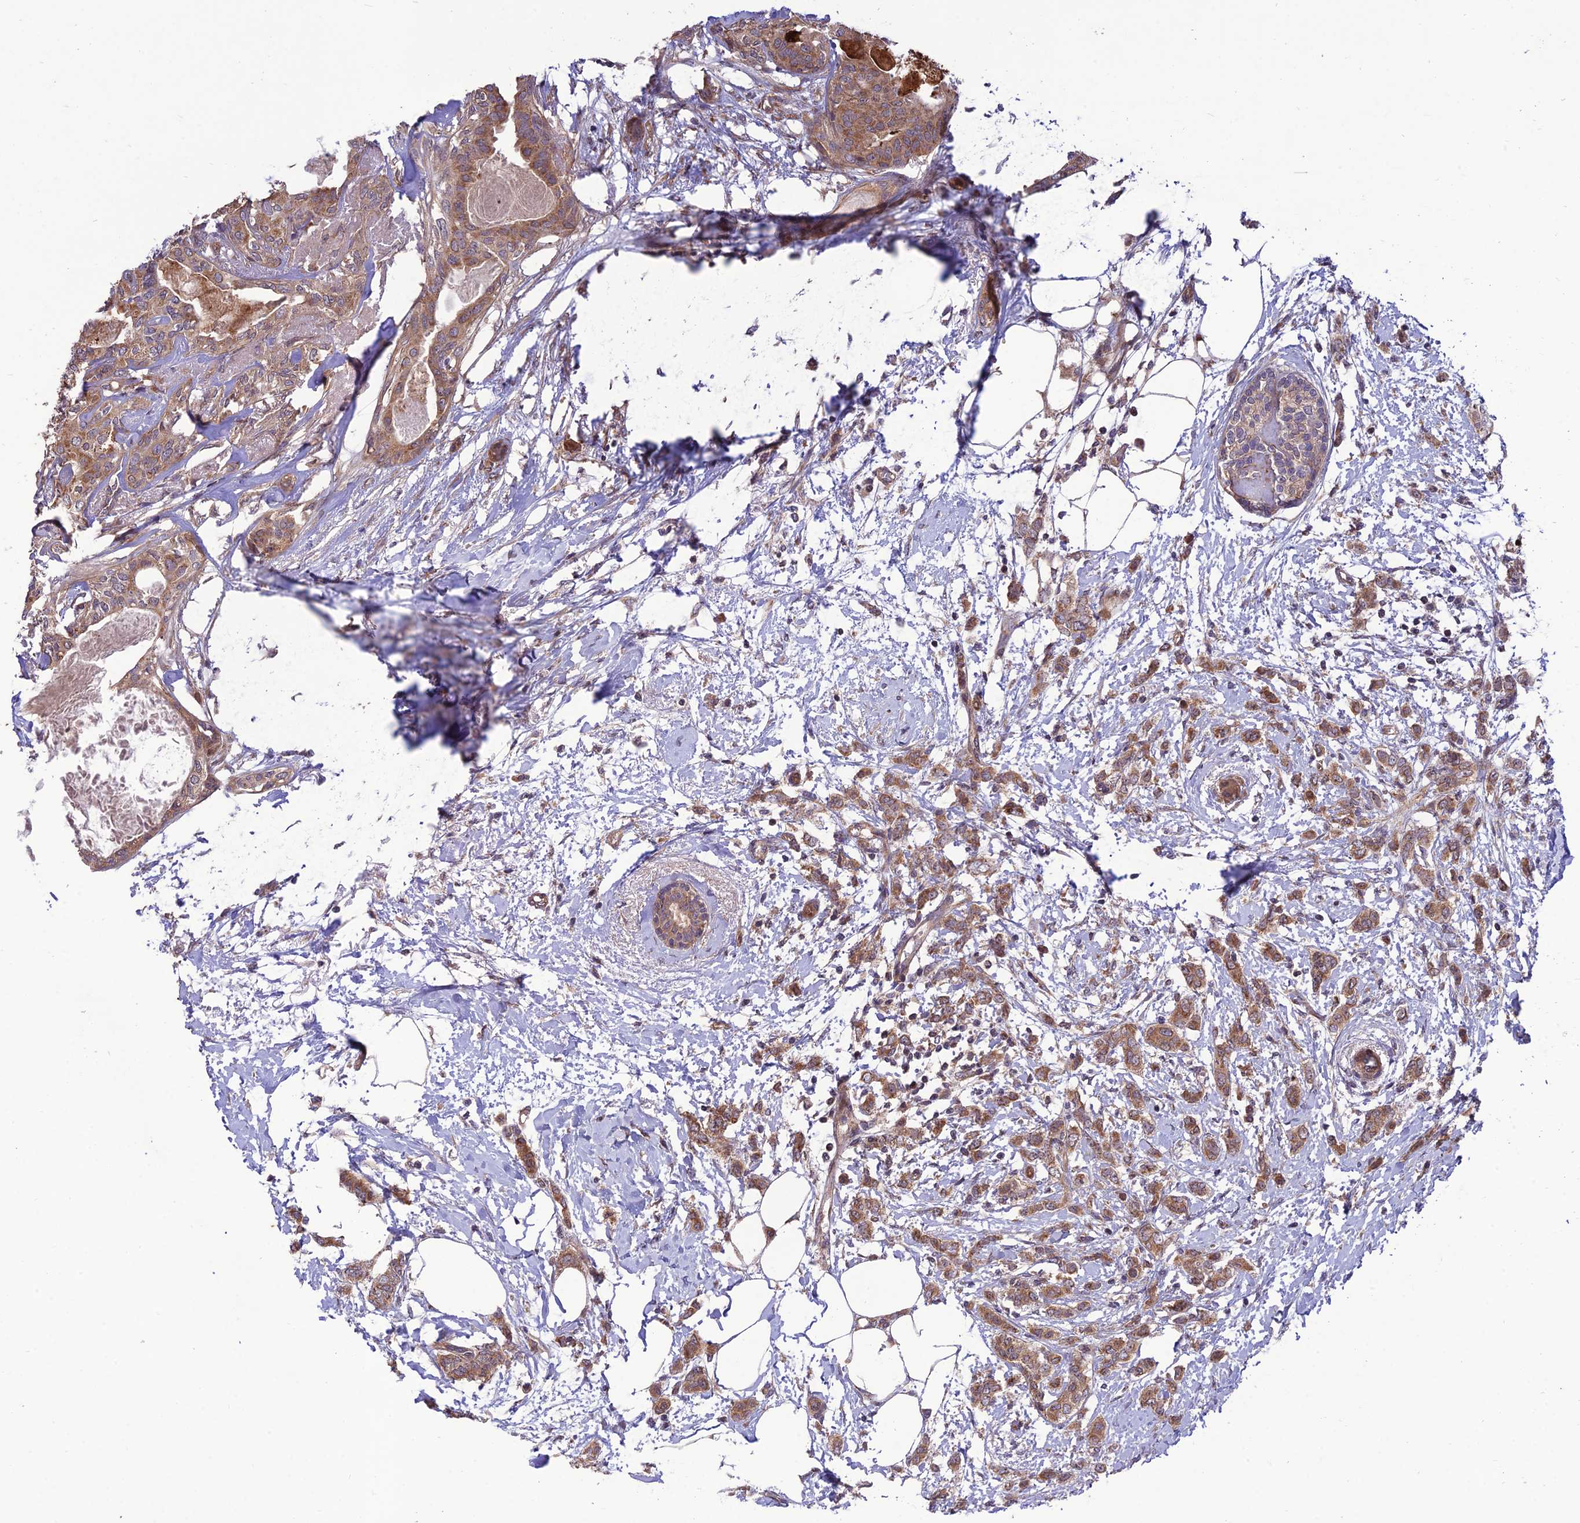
{"staining": {"intensity": "moderate", "quantity": ">75%", "location": "cytoplasmic/membranous"}, "tissue": "breast cancer", "cell_type": "Tumor cells", "image_type": "cancer", "snomed": [{"axis": "morphology", "description": "Duct carcinoma"}, {"axis": "topography", "description": "Breast"}], "caption": "Brown immunohistochemical staining in human breast intraductal carcinoma reveals moderate cytoplasmic/membranous staining in approximately >75% of tumor cells. Using DAB (3,3'-diaminobenzidine) (brown) and hematoxylin (blue) stains, captured at high magnification using brightfield microscopy.", "gene": "PLEKHG2", "patient": {"sex": "female", "age": 72}}